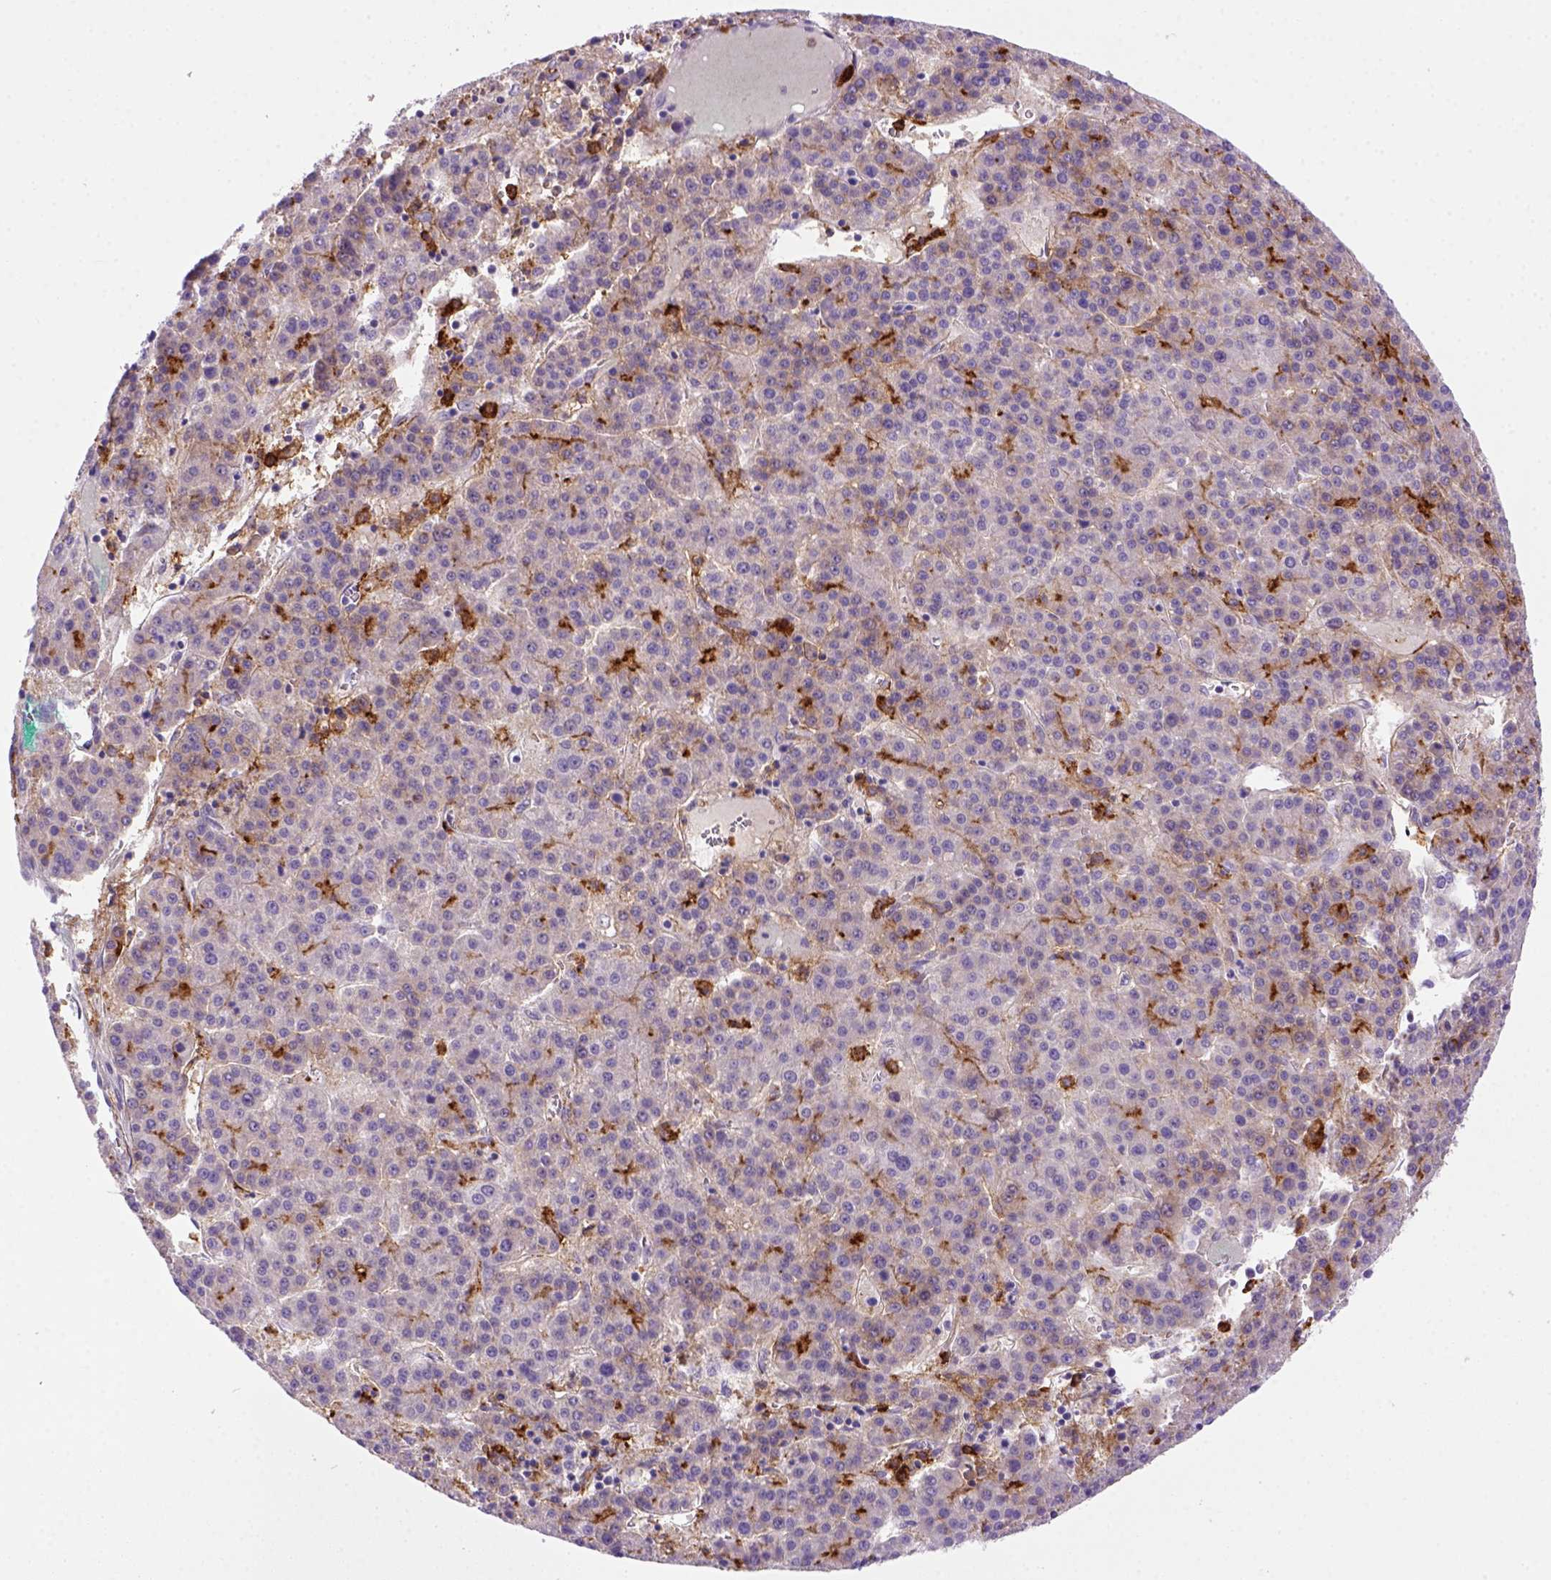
{"staining": {"intensity": "weak", "quantity": "<25%", "location": "cytoplasmic/membranous"}, "tissue": "liver cancer", "cell_type": "Tumor cells", "image_type": "cancer", "snomed": [{"axis": "morphology", "description": "Carcinoma, Hepatocellular, NOS"}, {"axis": "topography", "description": "Liver"}], "caption": "The photomicrograph exhibits no significant positivity in tumor cells of liver cancer (hepatocellular carcinoma). (DAB immunohistochemistry (IHC) with hematoxylin counter stain).", "gene": "CD14", "patient": {"sex": "female", "age": 58}}